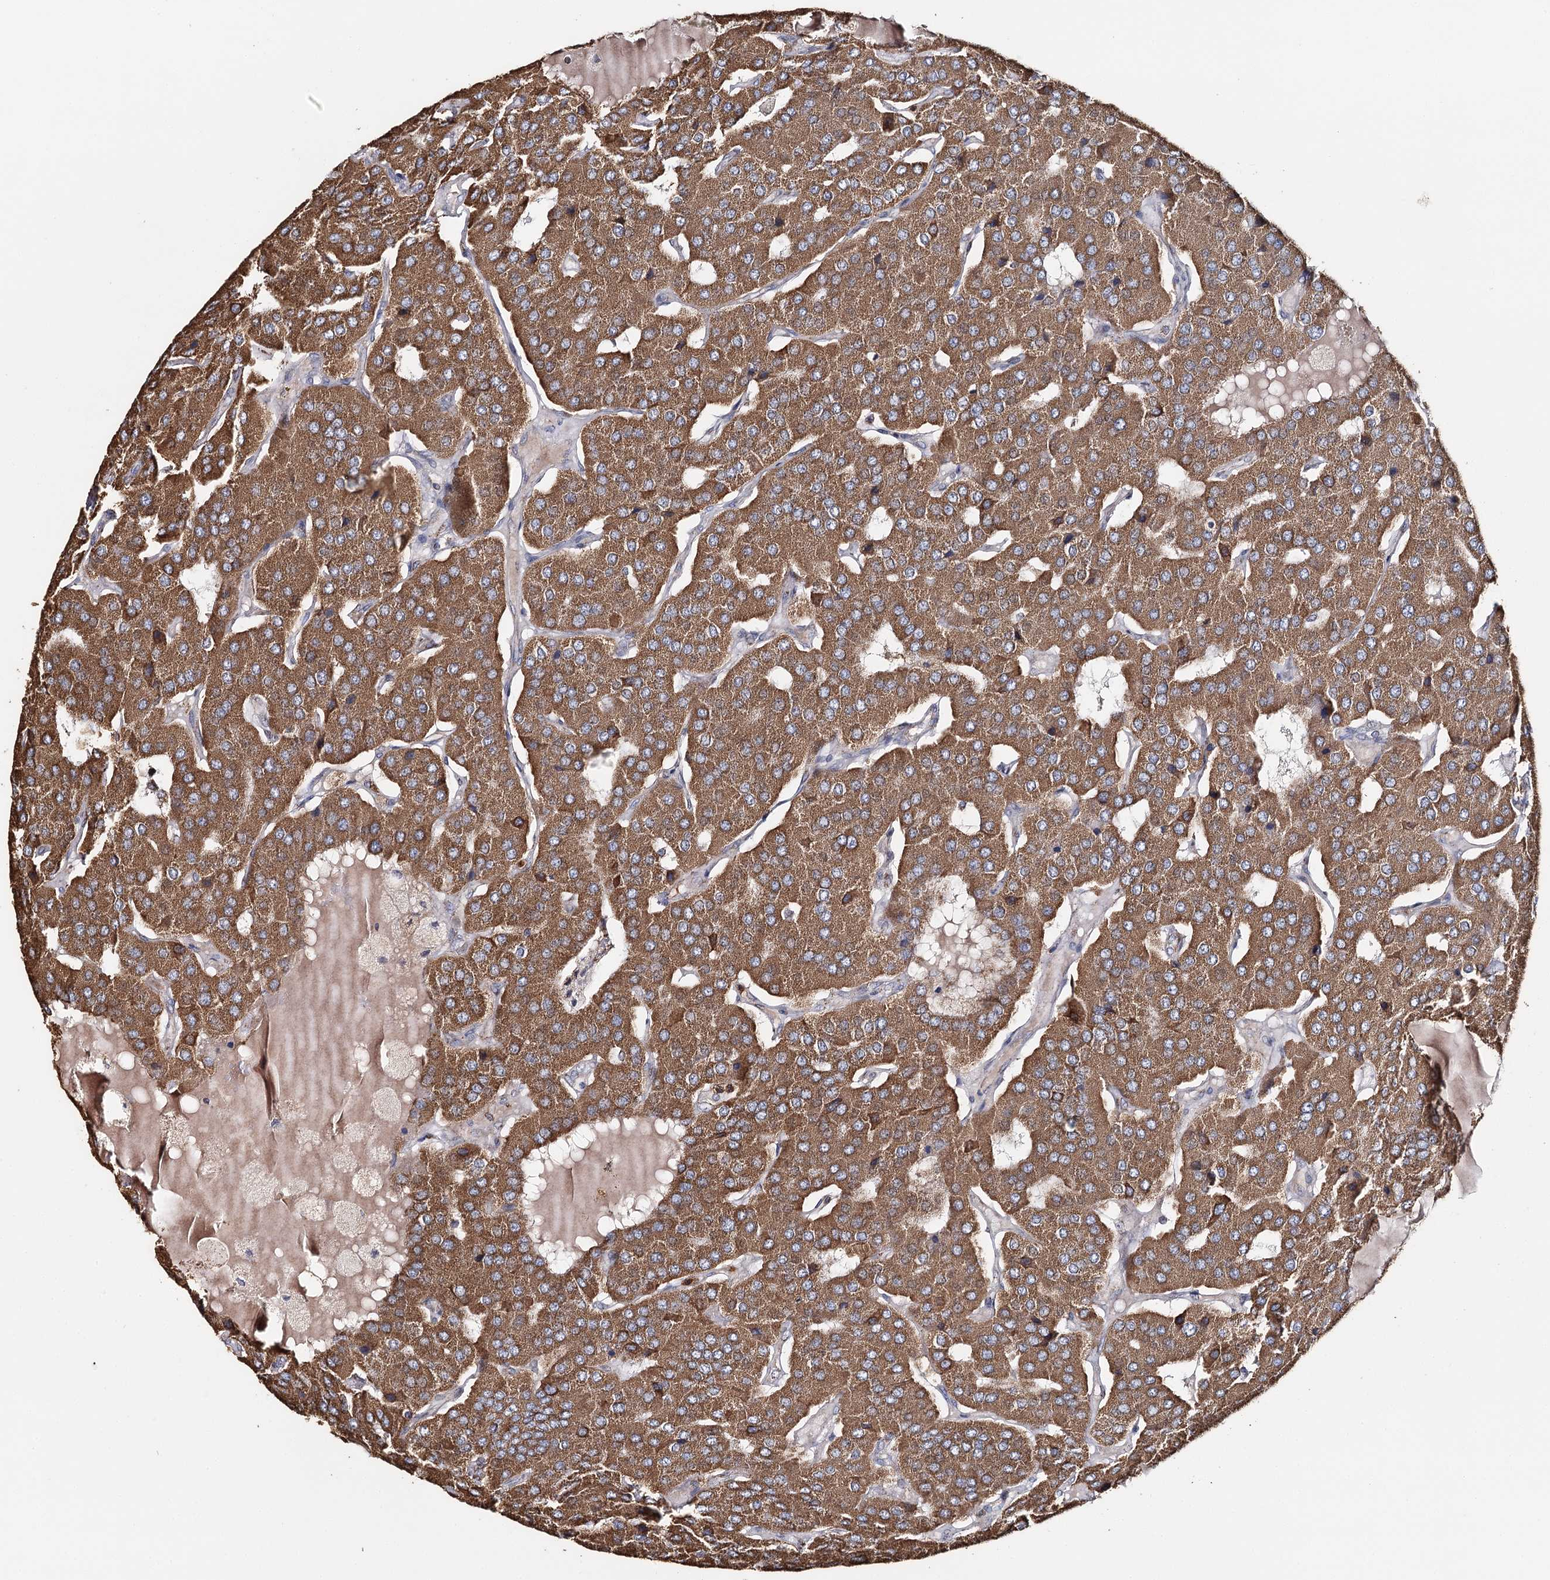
{"staining": {"intensity": "moderate", "quantity": ">75%", "location": "cytoplasmic/membranous"}, "tissue": "parathyroid gland", "cell_type": "Glandular cells", "image_type": "normal", "snomed": [{"axis": "morphology", "description": "Normal tissue, NOS"}, {"axis": "morphology", "description": "Adenoma, NOS"}, {"axis": "topography", "description": "Parathyroid gland"}], "caption": "This photomicrograph reveals immunohistochemistry (IHC) staining of unremarkable human parathyroid gland, with medium moderate cytoplasmic/membranous expression in approximately >75% of glandular cells.", "gene": "MMP25", "patient": {"sex": "female", "age": 86}}